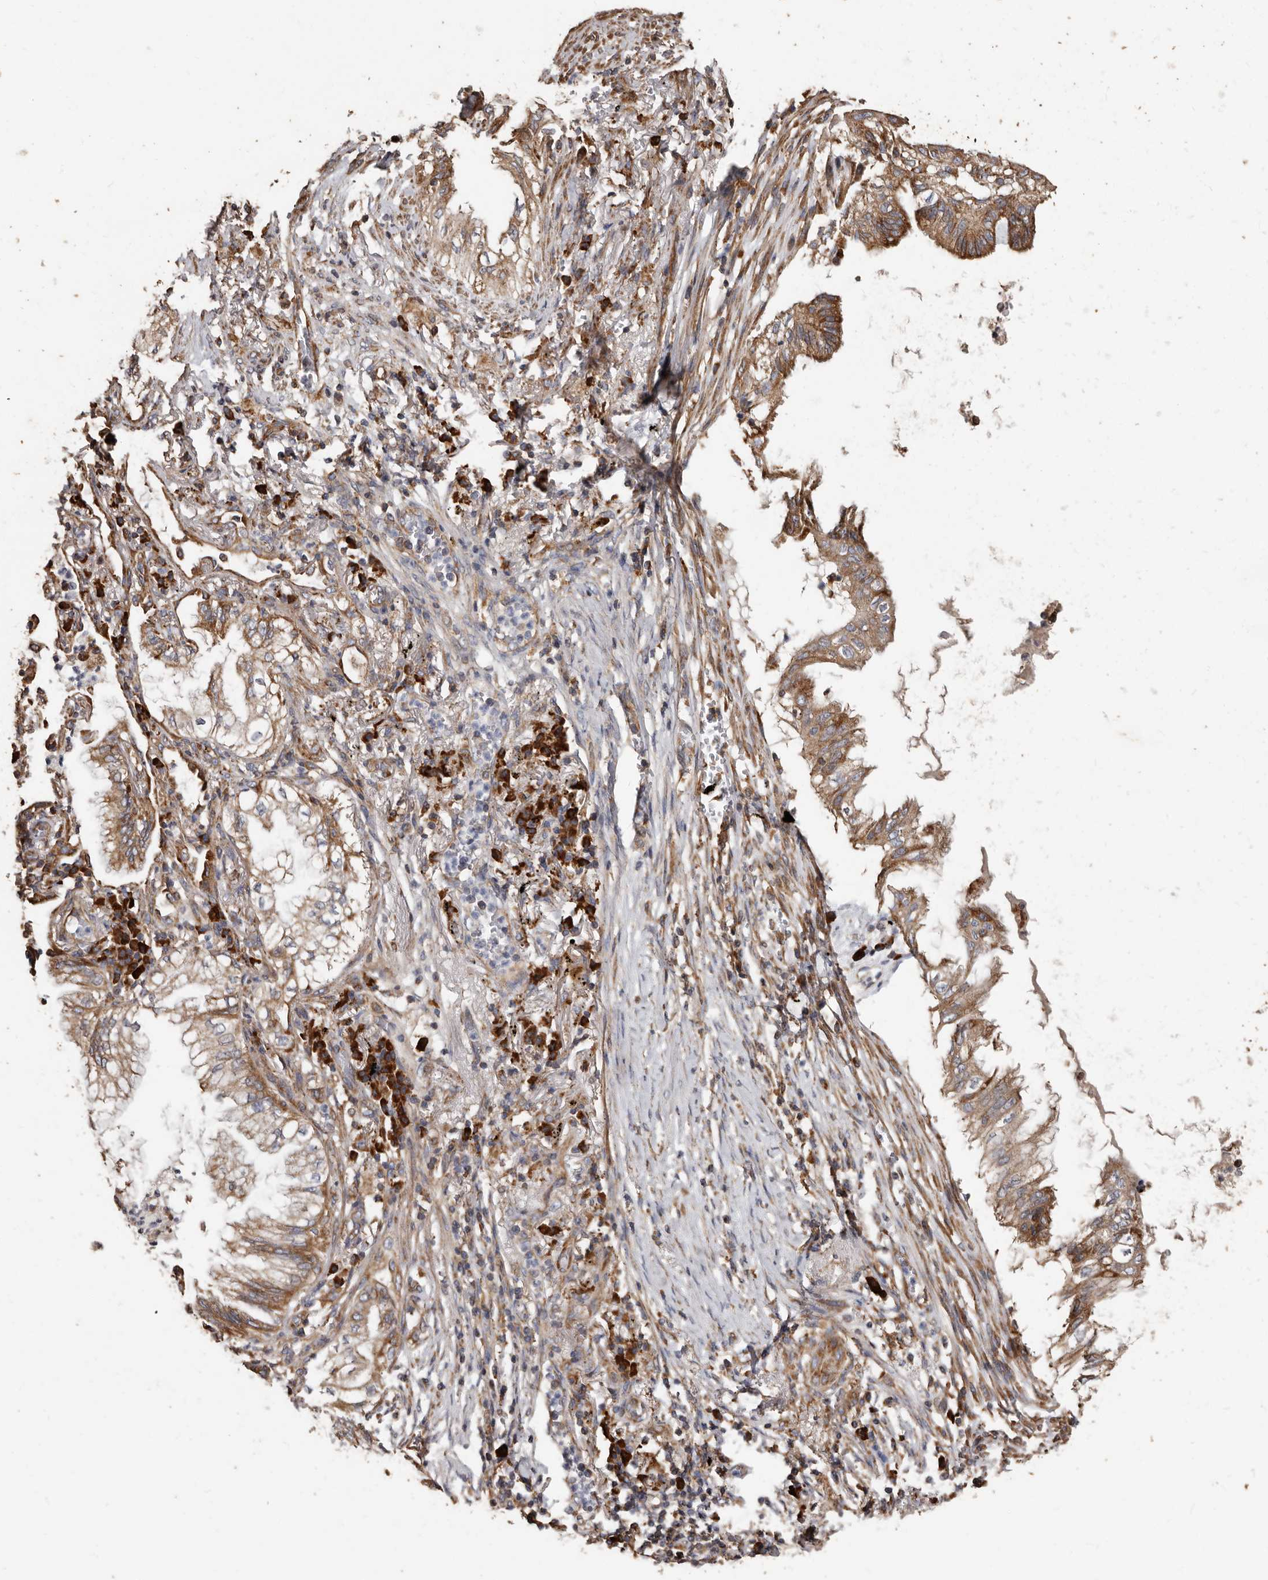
{"staining": {"intensity": "moderate", "quantity": ">75%", "location": "cytoplasmic/membranous"}, "tissue": "lung cancer", "cell_type": "Tumor cells", "image_type": "cancer", "snomed": [{"axis": "morphology", "description": "Adenocarcinoma, NOS"}, {"axis": "topography", "description": "Lung"}], "caption": "Moderate cytoplasmic/membranous positivity for a protein is seen in about >75% of tumor cells of lung adenocarcinoma using IHC.", "gene": "OSGIN2", "patient": {"sex": "female", "age": 70}}